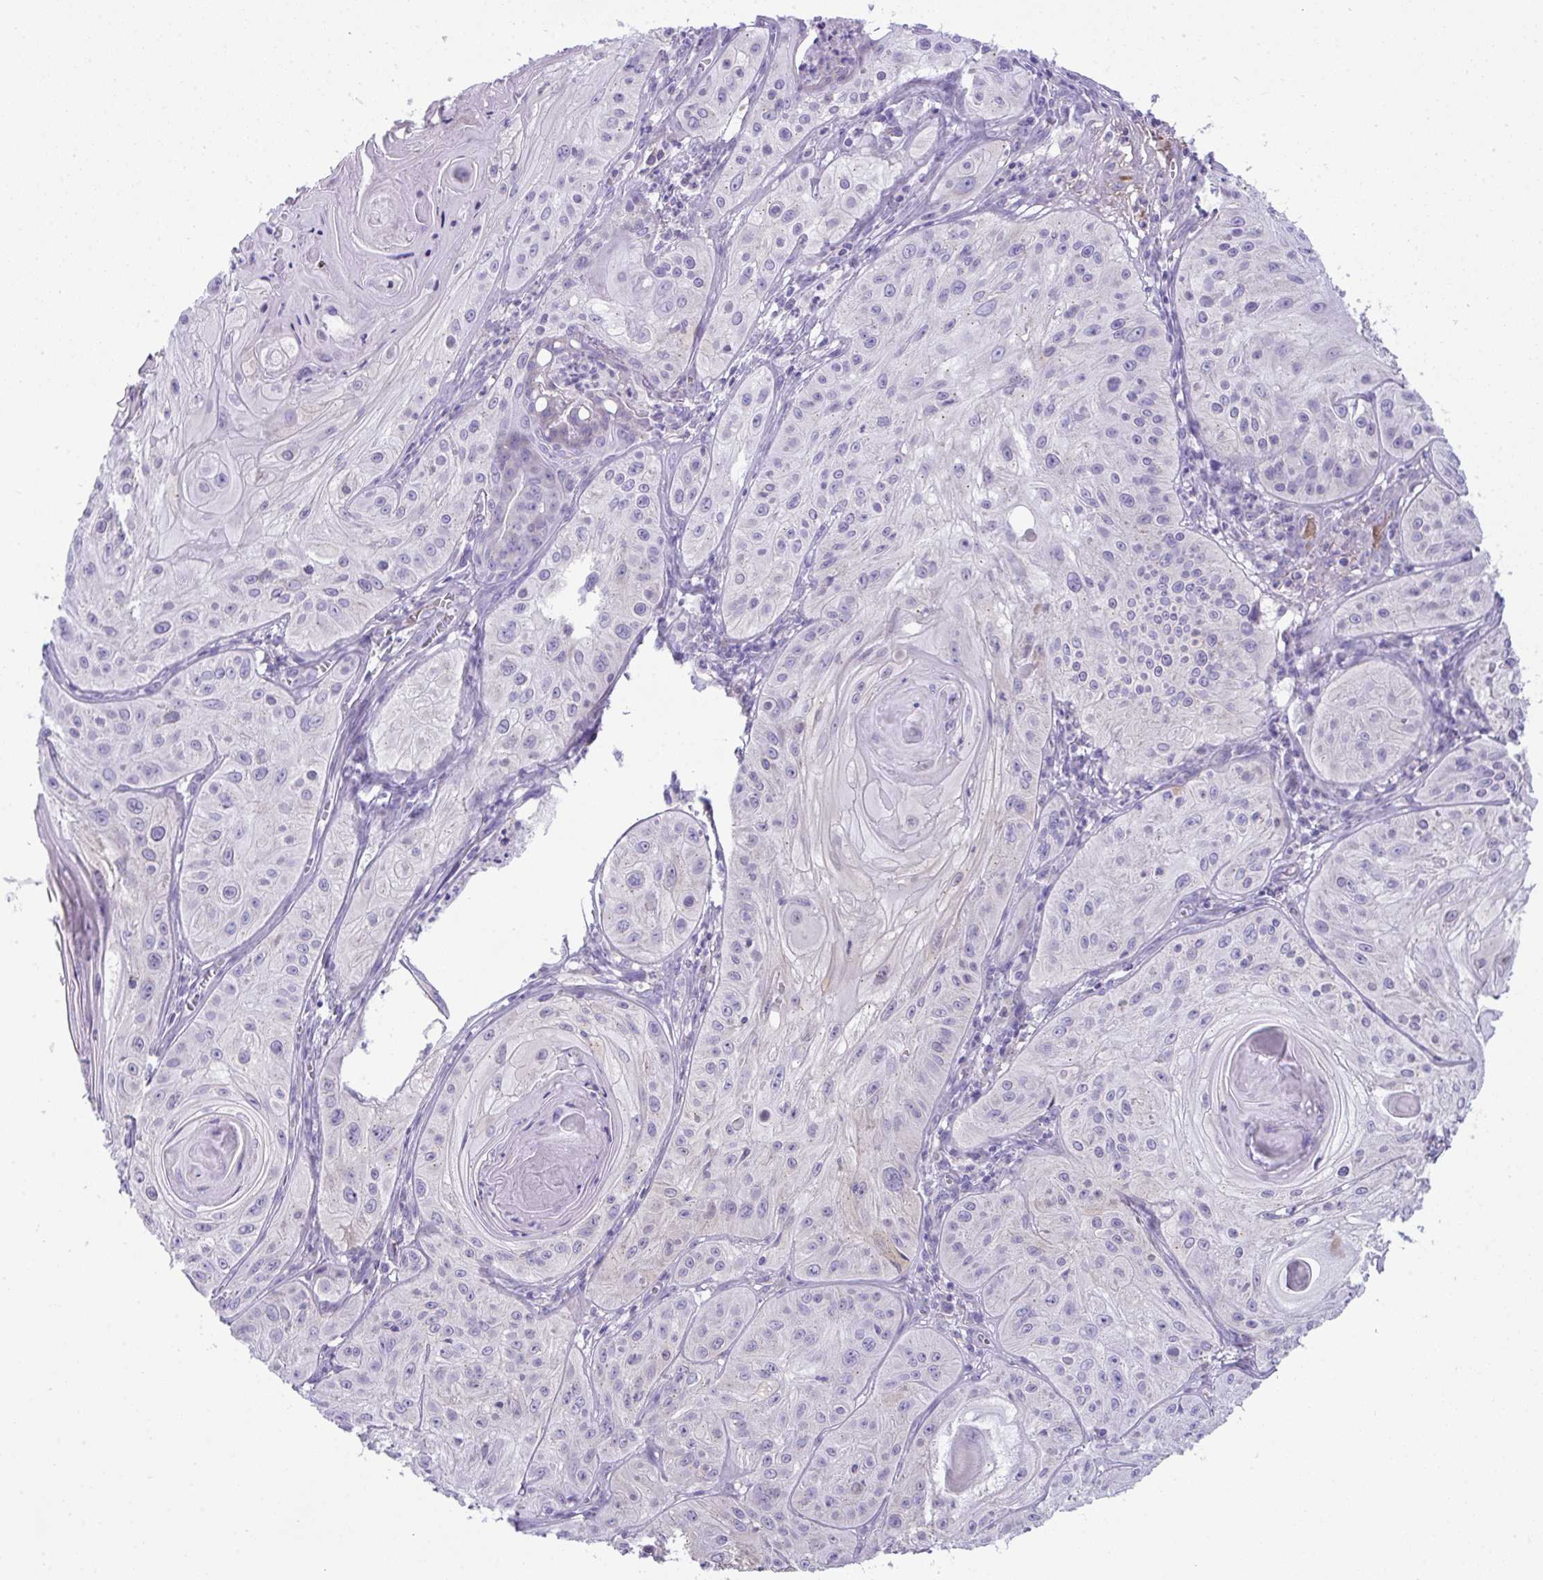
{"staining": {"intensity": "negative", "quantity": "none", "location": "none"}, "tissue": "skin cancer", "cell_type": "Tumor cells", "image_type": "cancer", "snomed": [{"axis": "morphology", "description": "Squamous cell carcinoma, NOS"}, {"axis": "topography", "description": "Skin"}], "caption": "This is an immunohistochemistry micrograph of skin squamous cell carcinoma. There is no positivity in tumor cells.", "gene": "PLA2G12B", "patient": {"sex": "male", "age": 85}}